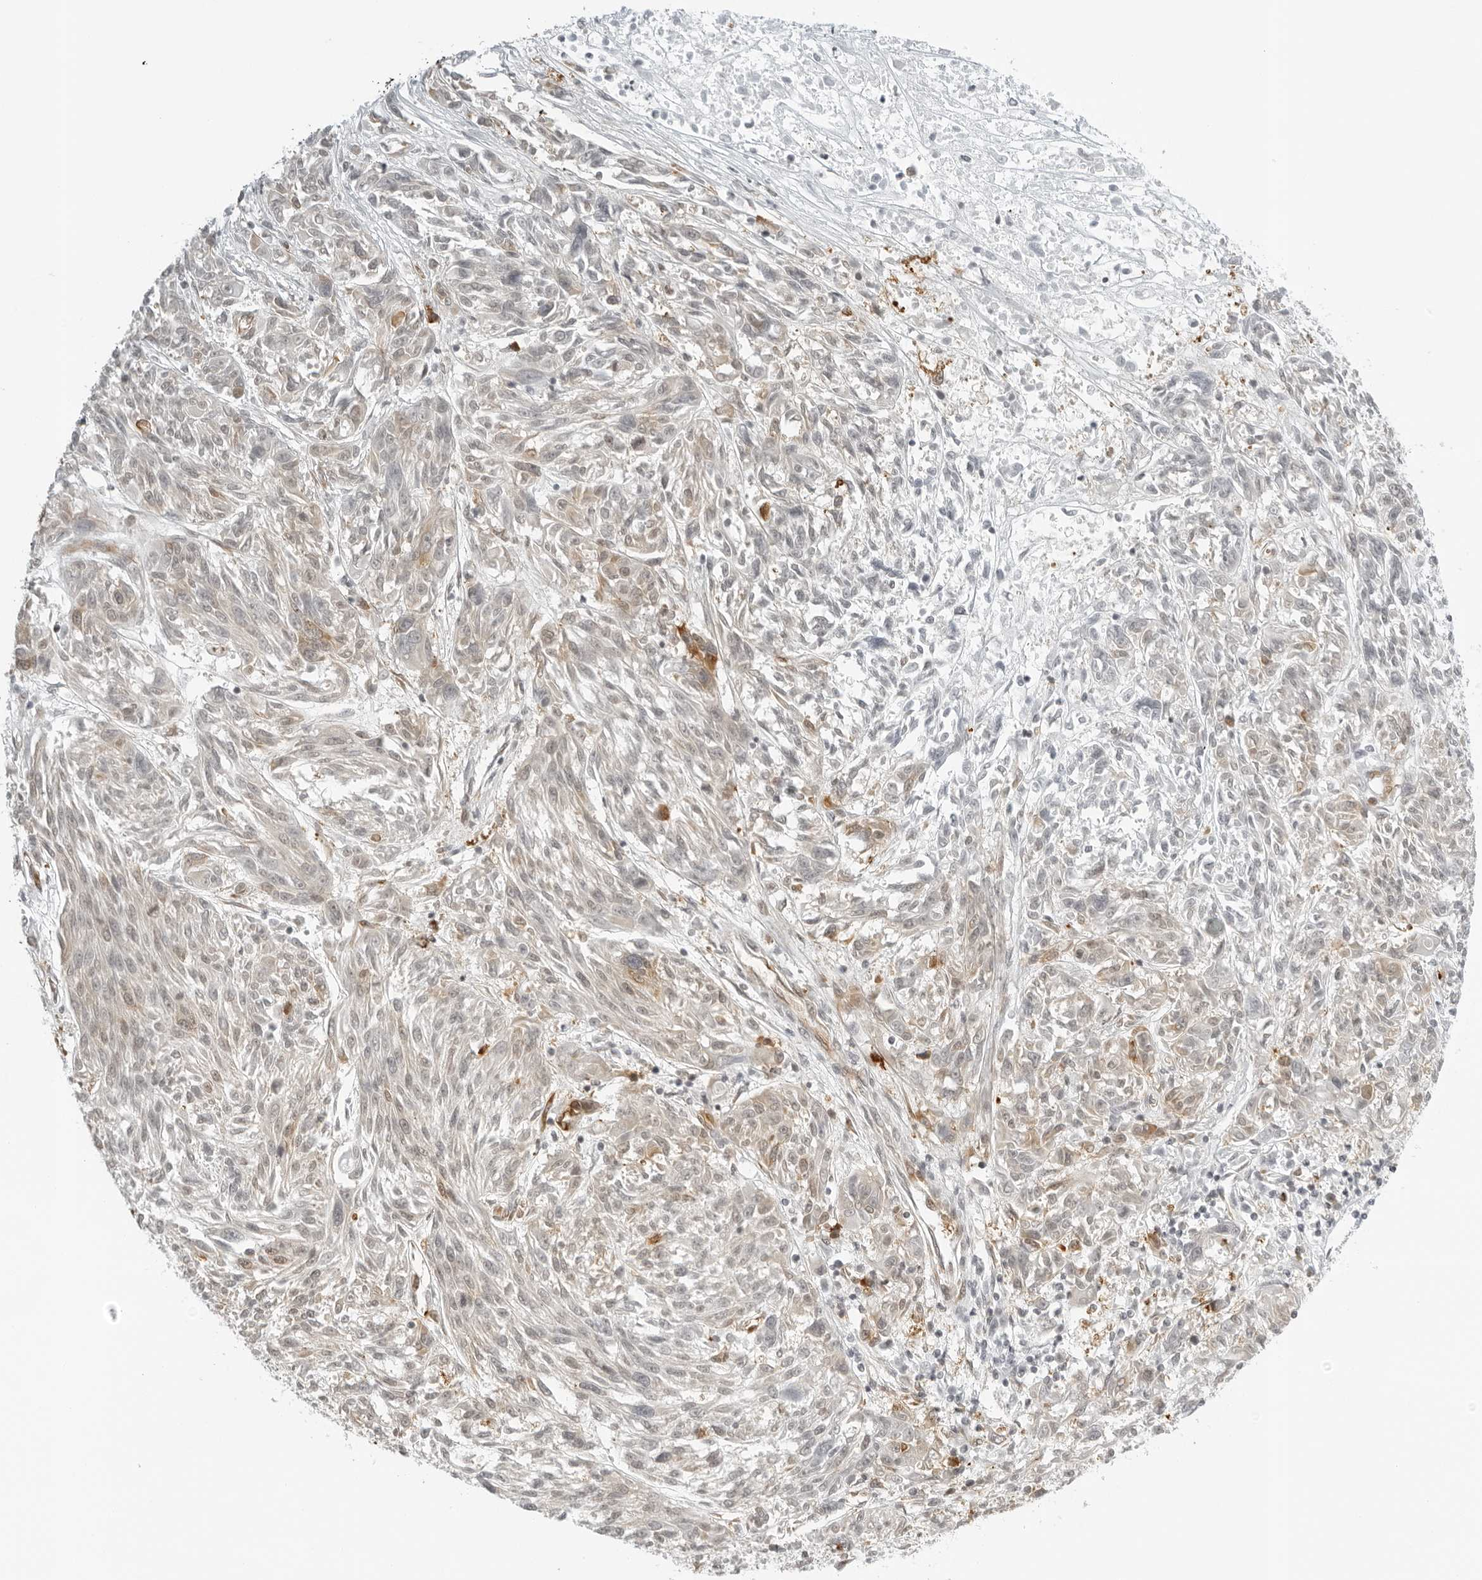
{"staining": {"intensity": "negative", "quantity": "none", "location": "none"}, "tissue": "melanoma", "cell_type": "Tumor cells", "image_type": "cancer", "snomed": [{"axis": "morphology", "description": "Malignant melanoma, NOS"}, {"axis": "topography", "description": "Skin"}], "caption": "A micrograph of human melanoma is negative for staining in tumor cells.", "gene": "EIF4G1", "patient": {"sex": "male", "age": 53}}